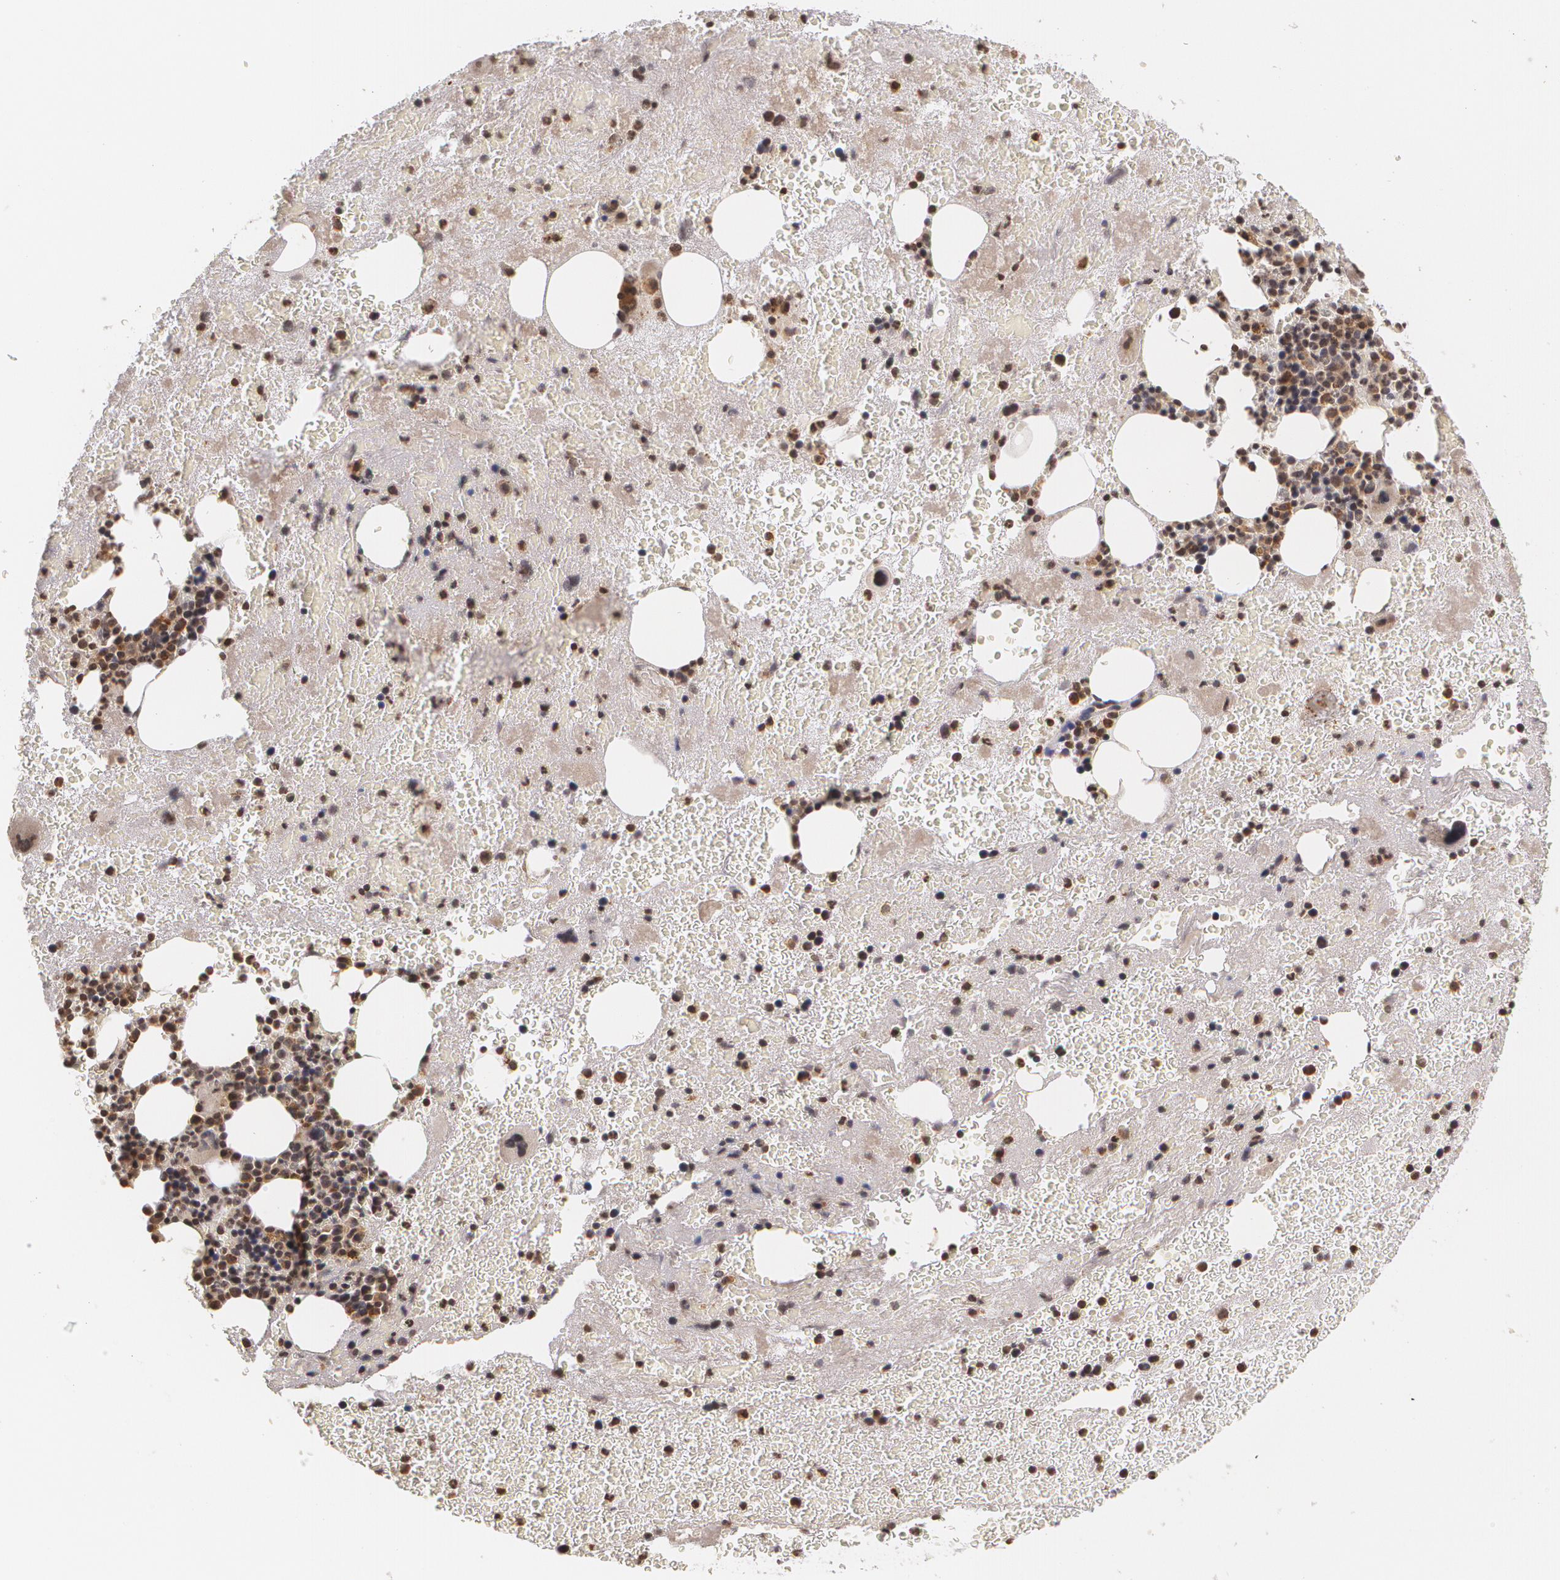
{"staining": {"intensity": "moderate", "quantity": "25%-75%", "location": "cytoplasmic/membranous,nuclear"}, "tissue": "bone marrow", "cell_type": "Hematopoietic cells", "image_type": "normal", "snomed": [{"axis": "morphology", "description": "Normal tissue, NOS"}, {"axis": "topography", "description": "Bone marrow"}], "caption": "This is a micrograph of immunohistochemistry staining of normal bone marrow, which shows moderate staining in the cytoplasmic/membranous,nuclear of hematopoietic cells.", "gene": "VAV3", "patient": {"sex": "male", "age": 76}}